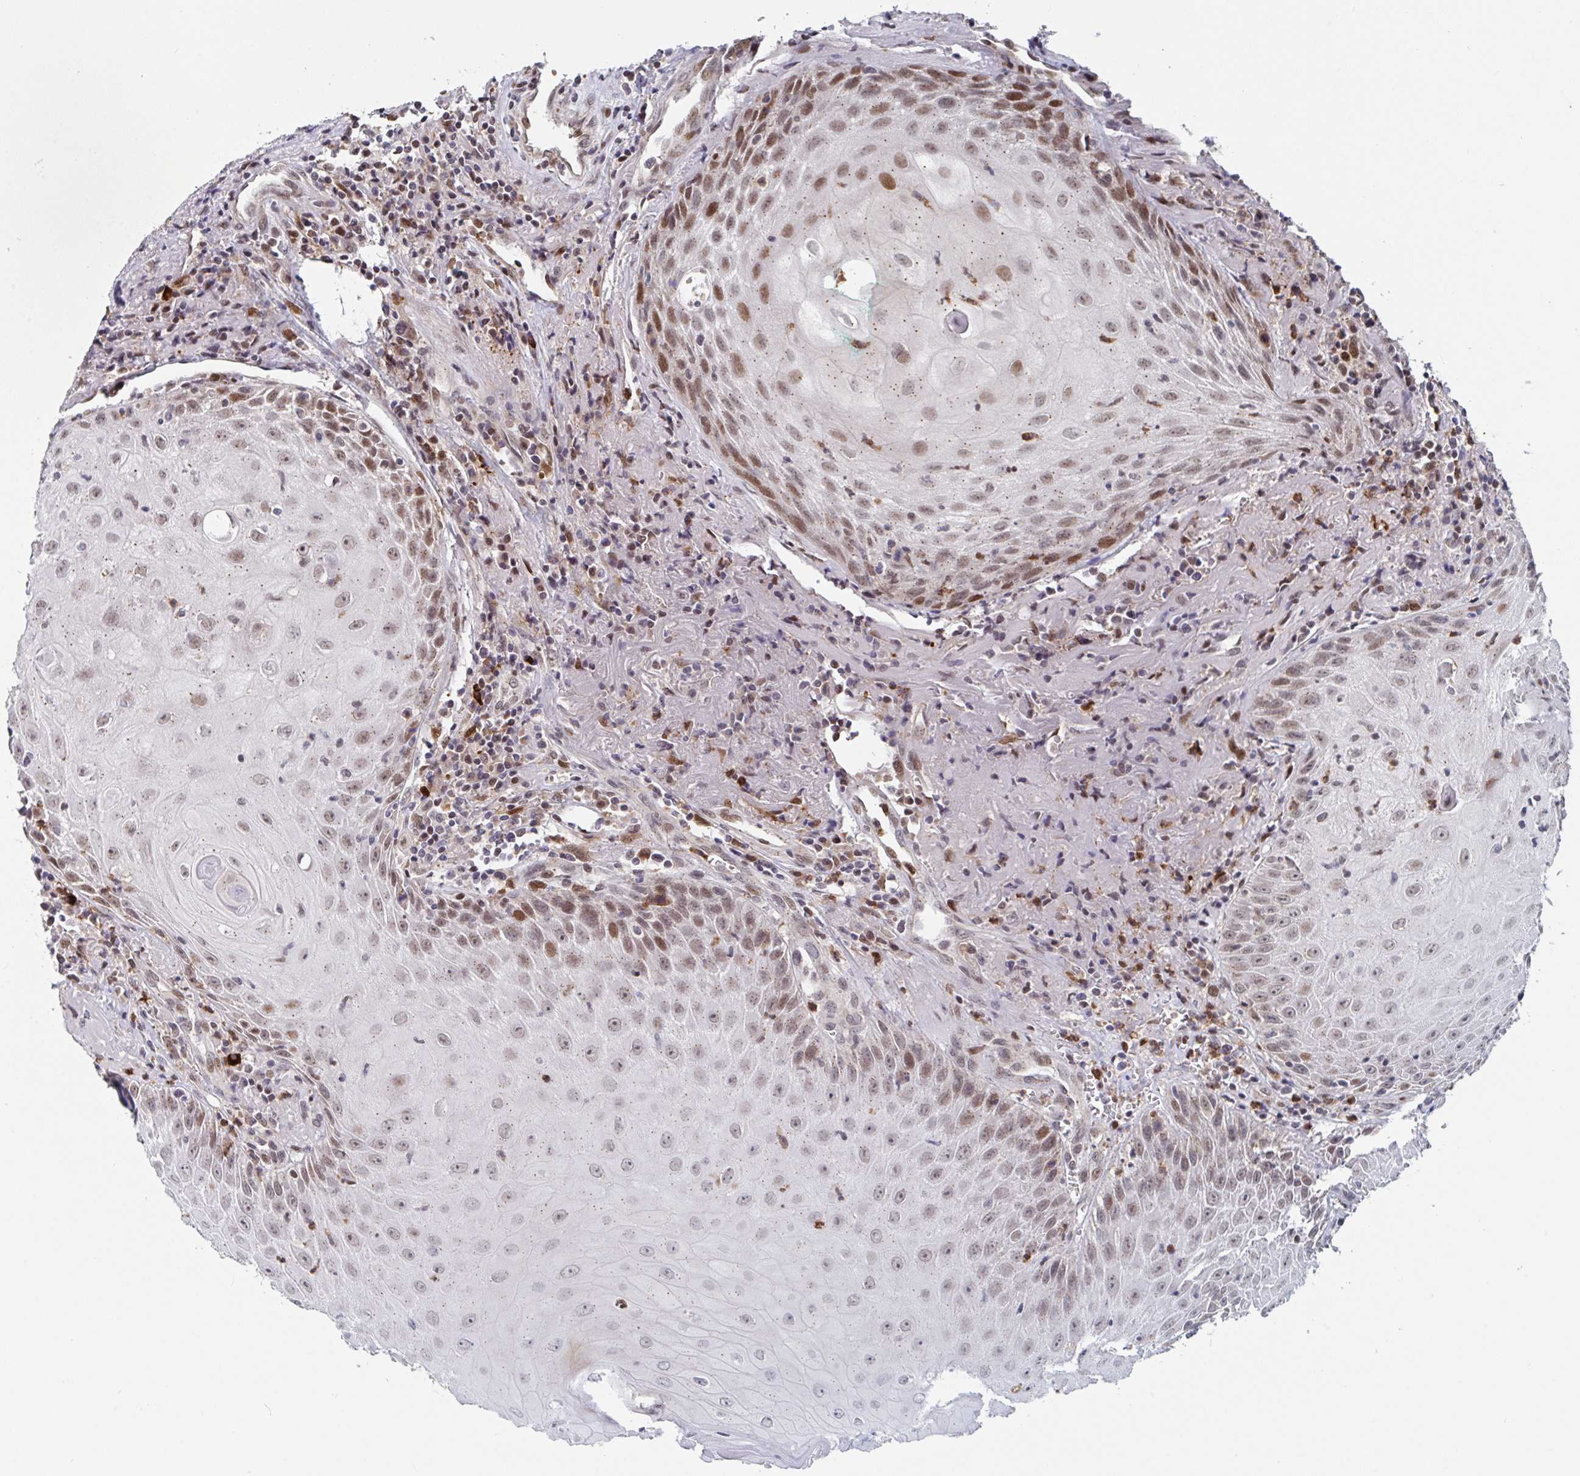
{"staining": {"intensity": "moderate", "quantity": ">75%", "location": "nuclear"}, "tissue": "head and neck cancer", "cell_type": "Tumor cells", "image_type": "cancer", "snomed": [{"axis": "morphology", "description": "Normal tissue, NOS"}, {"axis": "morphology", "description": "Squamous cell carcinoma, NOS"}, {"axis": "topography", "description": "Oral tissue"}, {"axis": "topography", "description": "Head-Neck"}], "caption": "Approximately >75% of tumor cells in human squamous cell carcinoma (head and neck) exhibit moderate nuclear protein positivity as visualized by brown immunohistochemical staining.", "gene": "RNF212", "patient": {"sex": "female", "age": 70}}